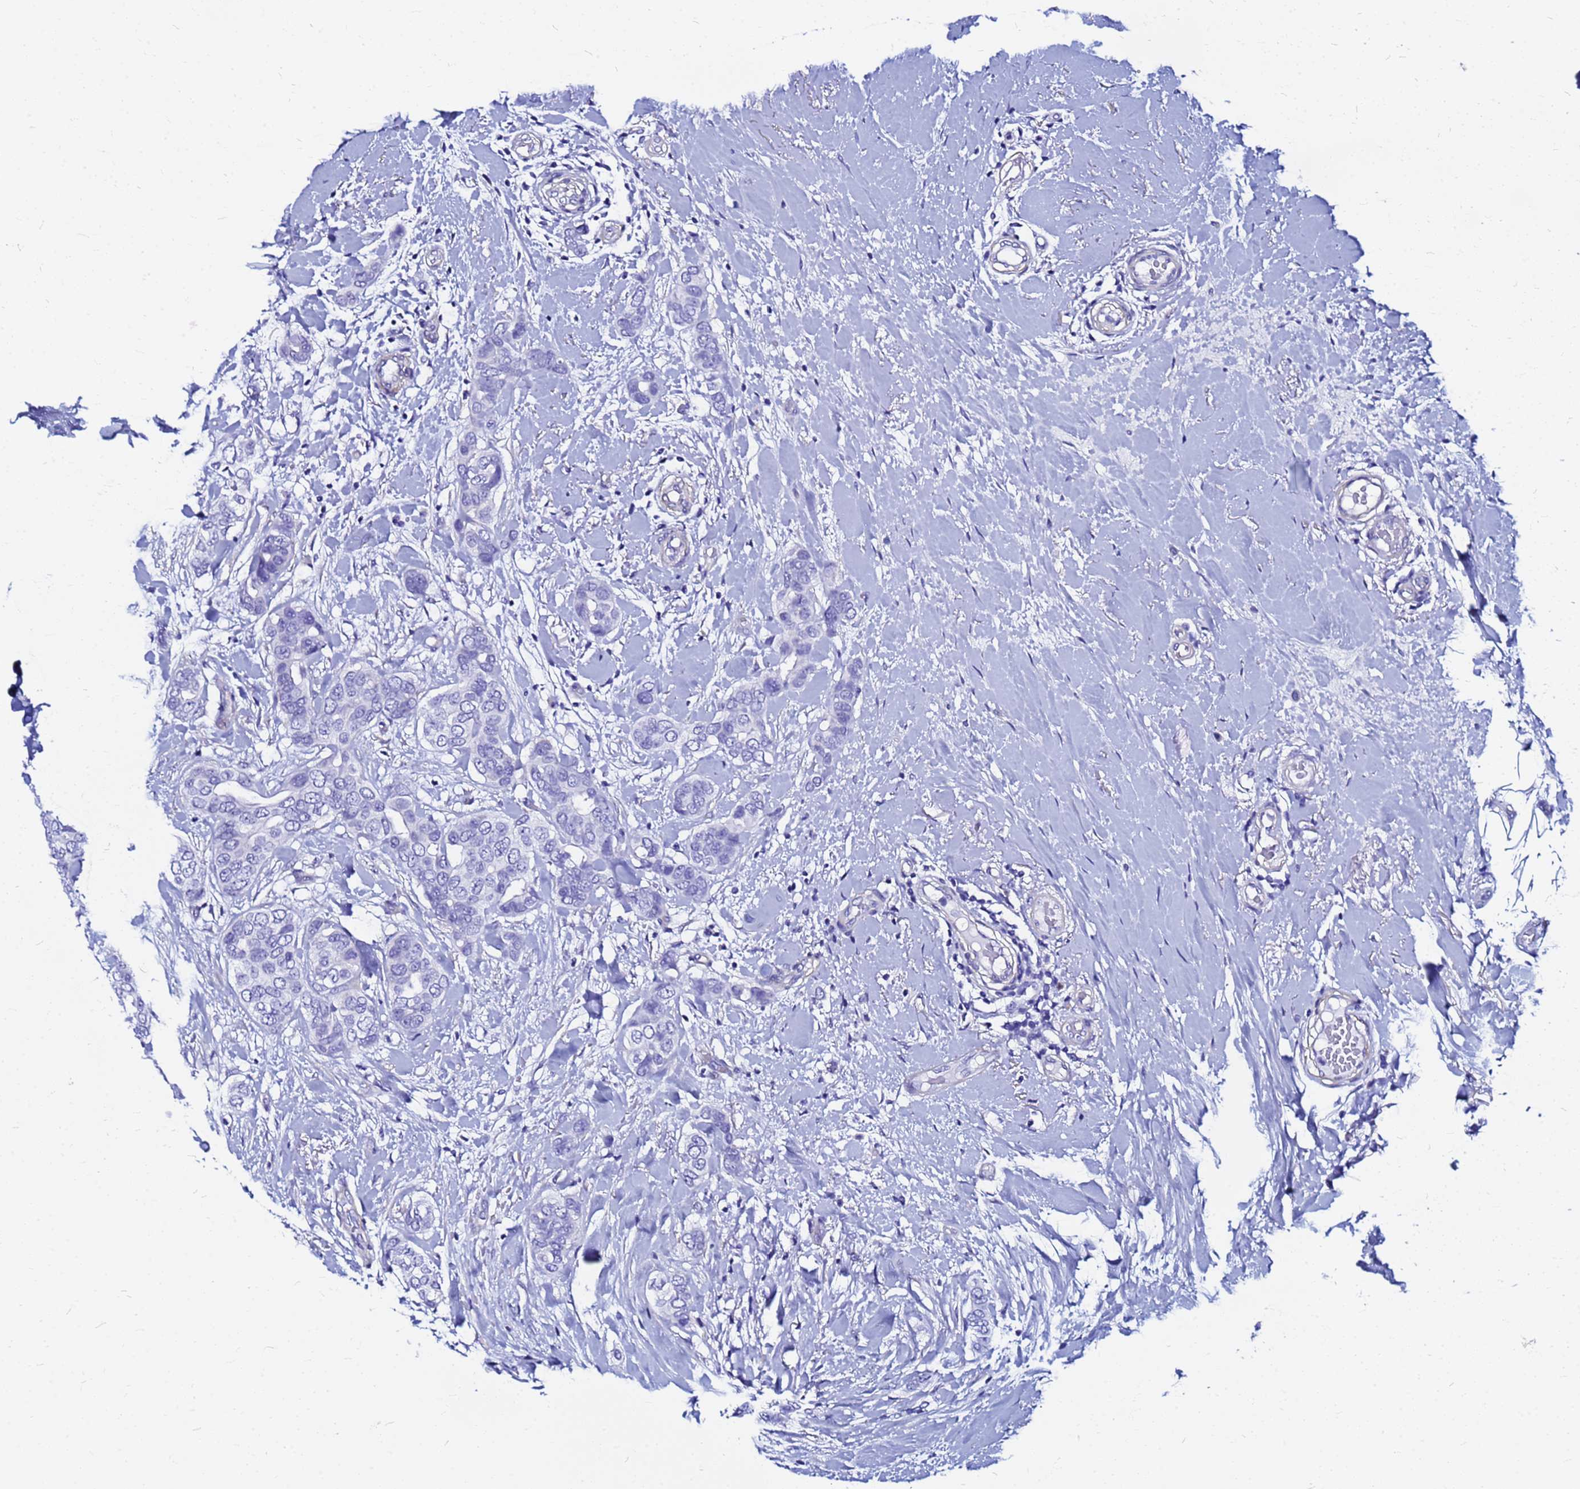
{"staining": {"intensity": "negative", "quantity": "none", "location": "none"}, "tissue": "breast cancer", "cell_type": "Tumor cells", "image_type": "cancer", "snomed": [{"axis": "morphology", "description": "Lobular carcinoma"}, {"axis": "topography", "description": "Breast"}], "caption": "This is a photomicrograph of immunohistochemistry (IHC) staining of breast cancer, which shows no positivity in tumor cells.", "gene": "JRKL", "patient": {"sex": "female", "age": 51}}